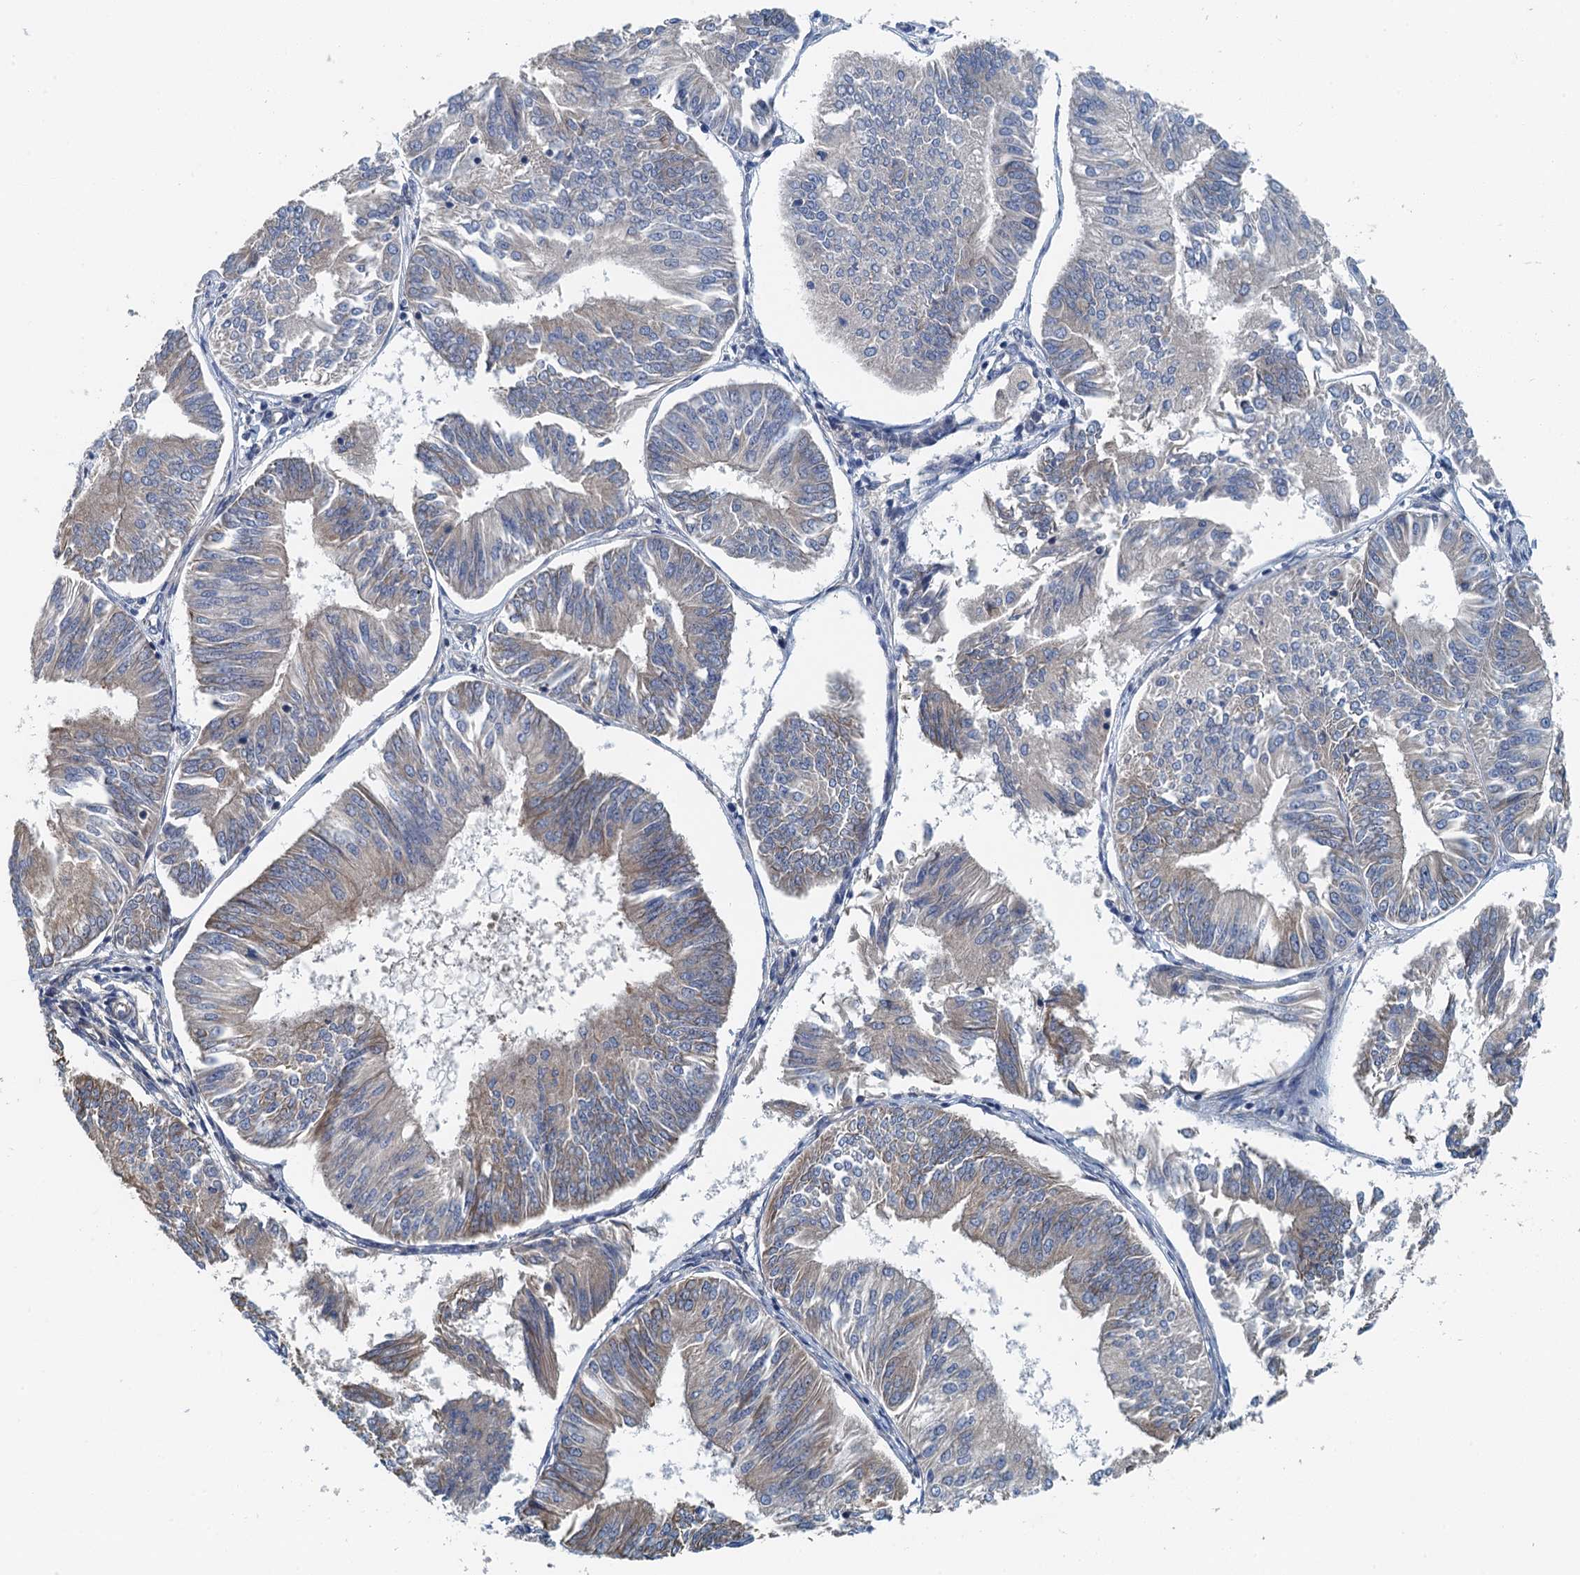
{"staining": {"intensity": "weak", "quantity": "25%-75%", "location": "cytoplasmic/membranous"}, "tissue": "endometrial cancer", "cell_type": "Tumor cells", "image_type": "cancer", "snomed": [{"axis": "morphology", "description": "Adenocarcinoma, NOS"}, {"axis": "topography", "description": "Endometrium"}], "caption": "This micrograph demonstrates endometrial cancer (adenocarcinoma) stained with immunohistochemistry to label a protein in brown. The cytoplasmic/membranous of tumor cells show weak positivity for the protein. Nuclei are counter-stained blue.", "gene": "PPP1R14D", "patient": {"sex": "female", "age": 58}}